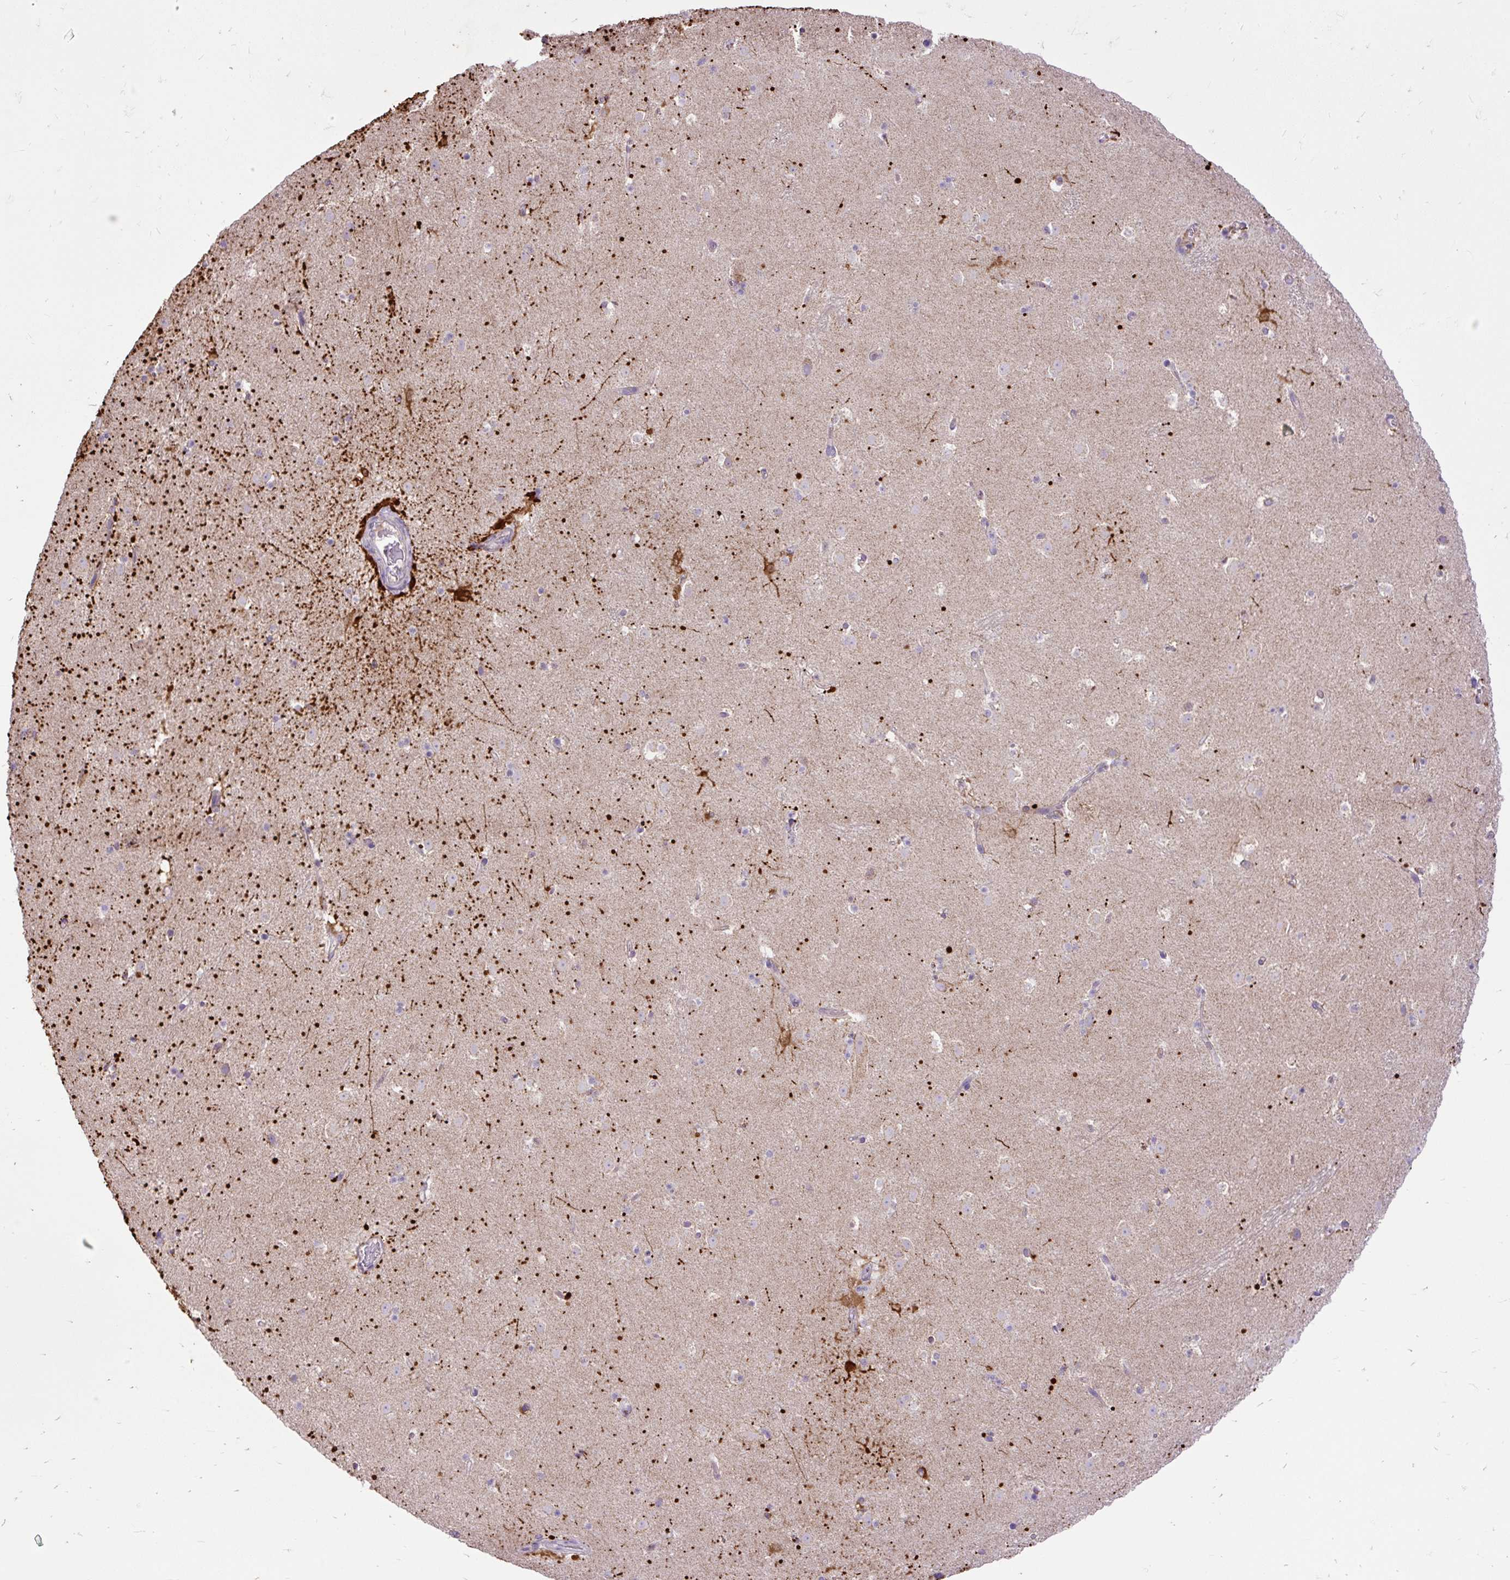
{"staining": {"intensity": "strong", "quantity": "<25%", "location": "cytoplasmic/membranous"}, "tissue": "caudate", "cell_type": "Glial cells", "image_type": "normal", "snomed": [{"axis": "morphology", "description": "Normal tissue, NOS"}, {"axis": "topography", "description": "Lateral ventricle wall"}], "caption": "Immunohistochemical staining of unremarkable human caudate shows medium levels of strong cytoplasmic/membranous expression in approximately <25% of glial cells.", "gene": "TOMM40", "patient": {"sex": "male", "age": 37}}